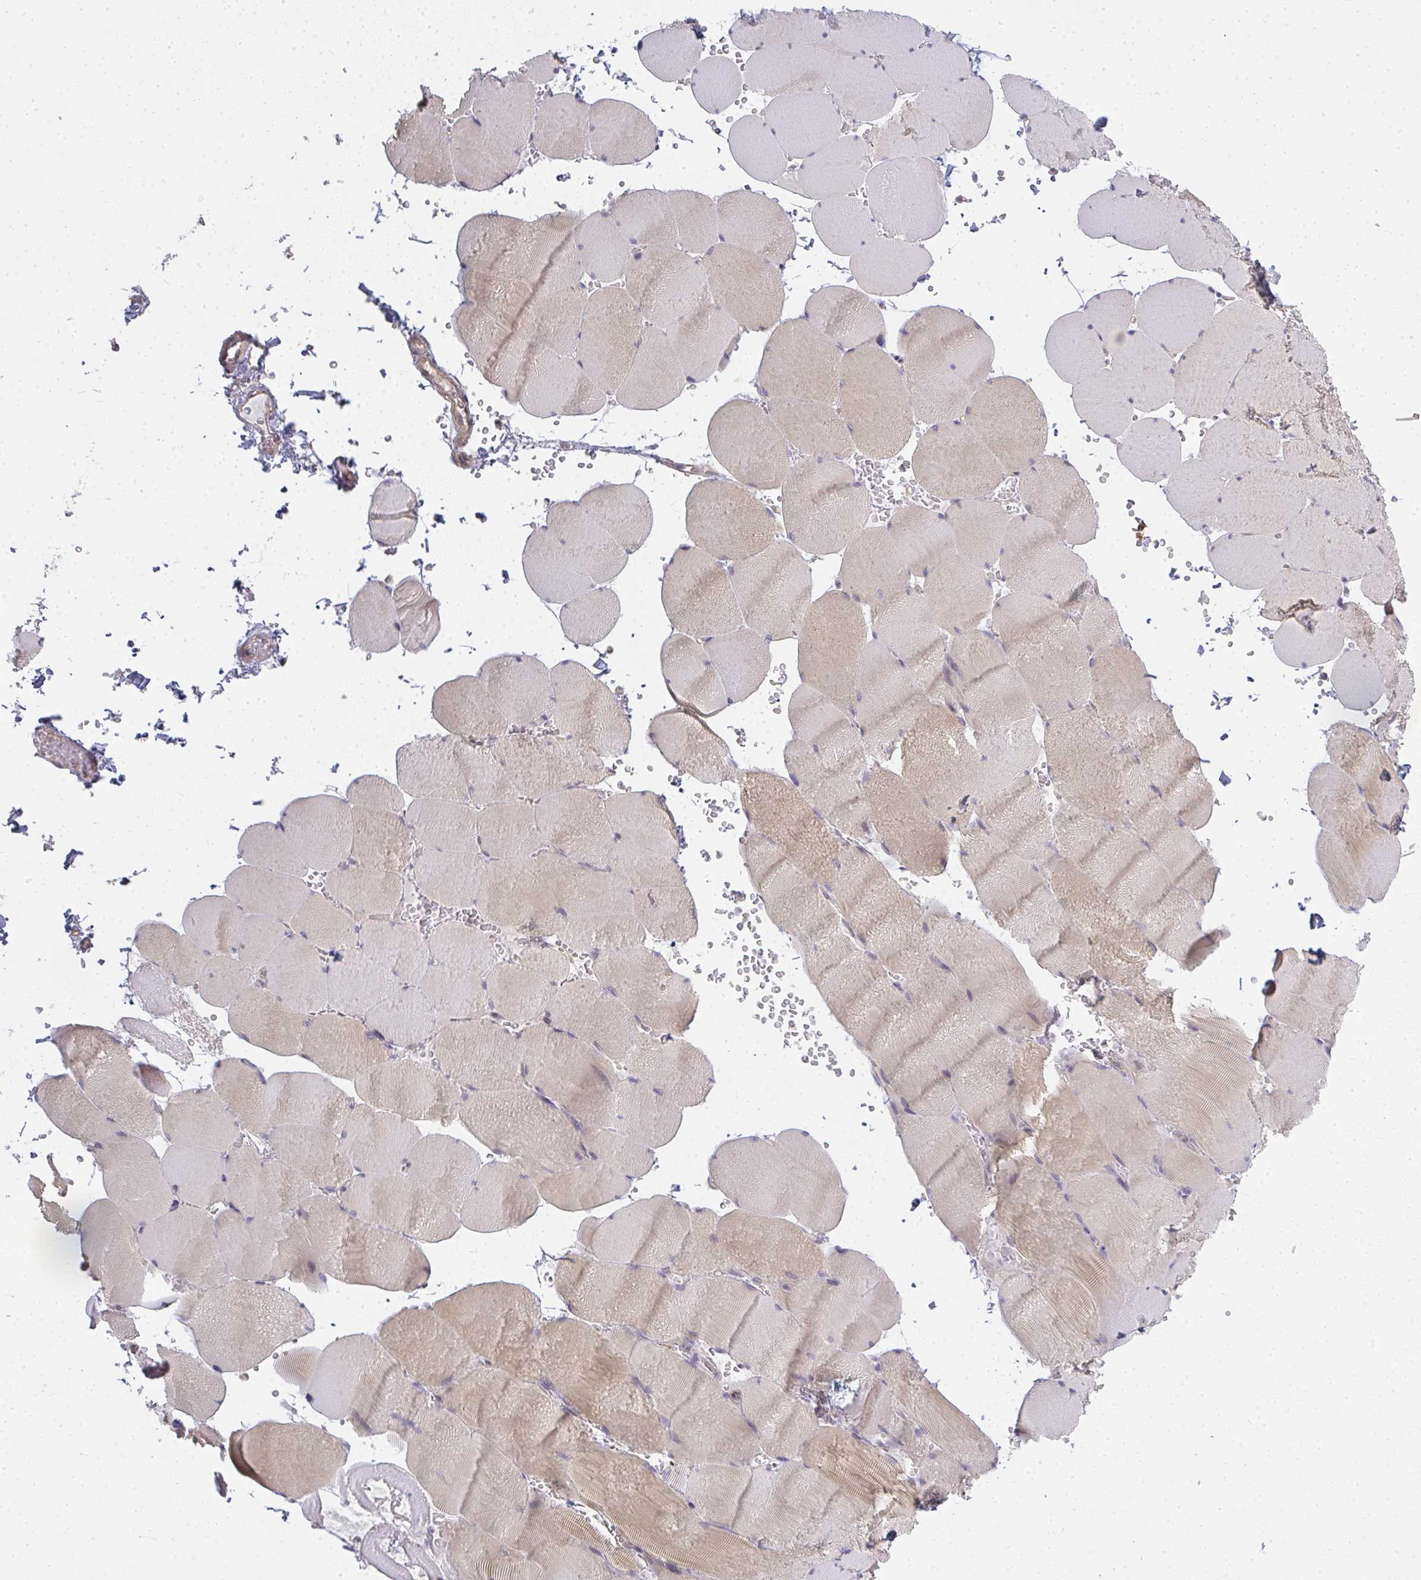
{"staining": {"intensity": "weak", "quantity": "25%-75%", "location": "cytoplasmic/membranous"}, "tissue": "skeletal muscle", "cell_type": "Myocytes", "image_type": "normal", "snomed": [{"axis": "morphology", "description": "Normal tissue, NOS"}, {"axis": "topography", "description": "Skeletal muscle"}, {"axis": "topography", "description": "Head-Neck"}], "caption": "This photomicrograph shows immunohistochemistry (IHC) staining of normal human skeletal muscle, with low weak cytoplasmic/membranous expression in approximately 25%-75% of myocytes.", "gene": "GSDMB", "patient": {"sex": "male", "age": 66}}